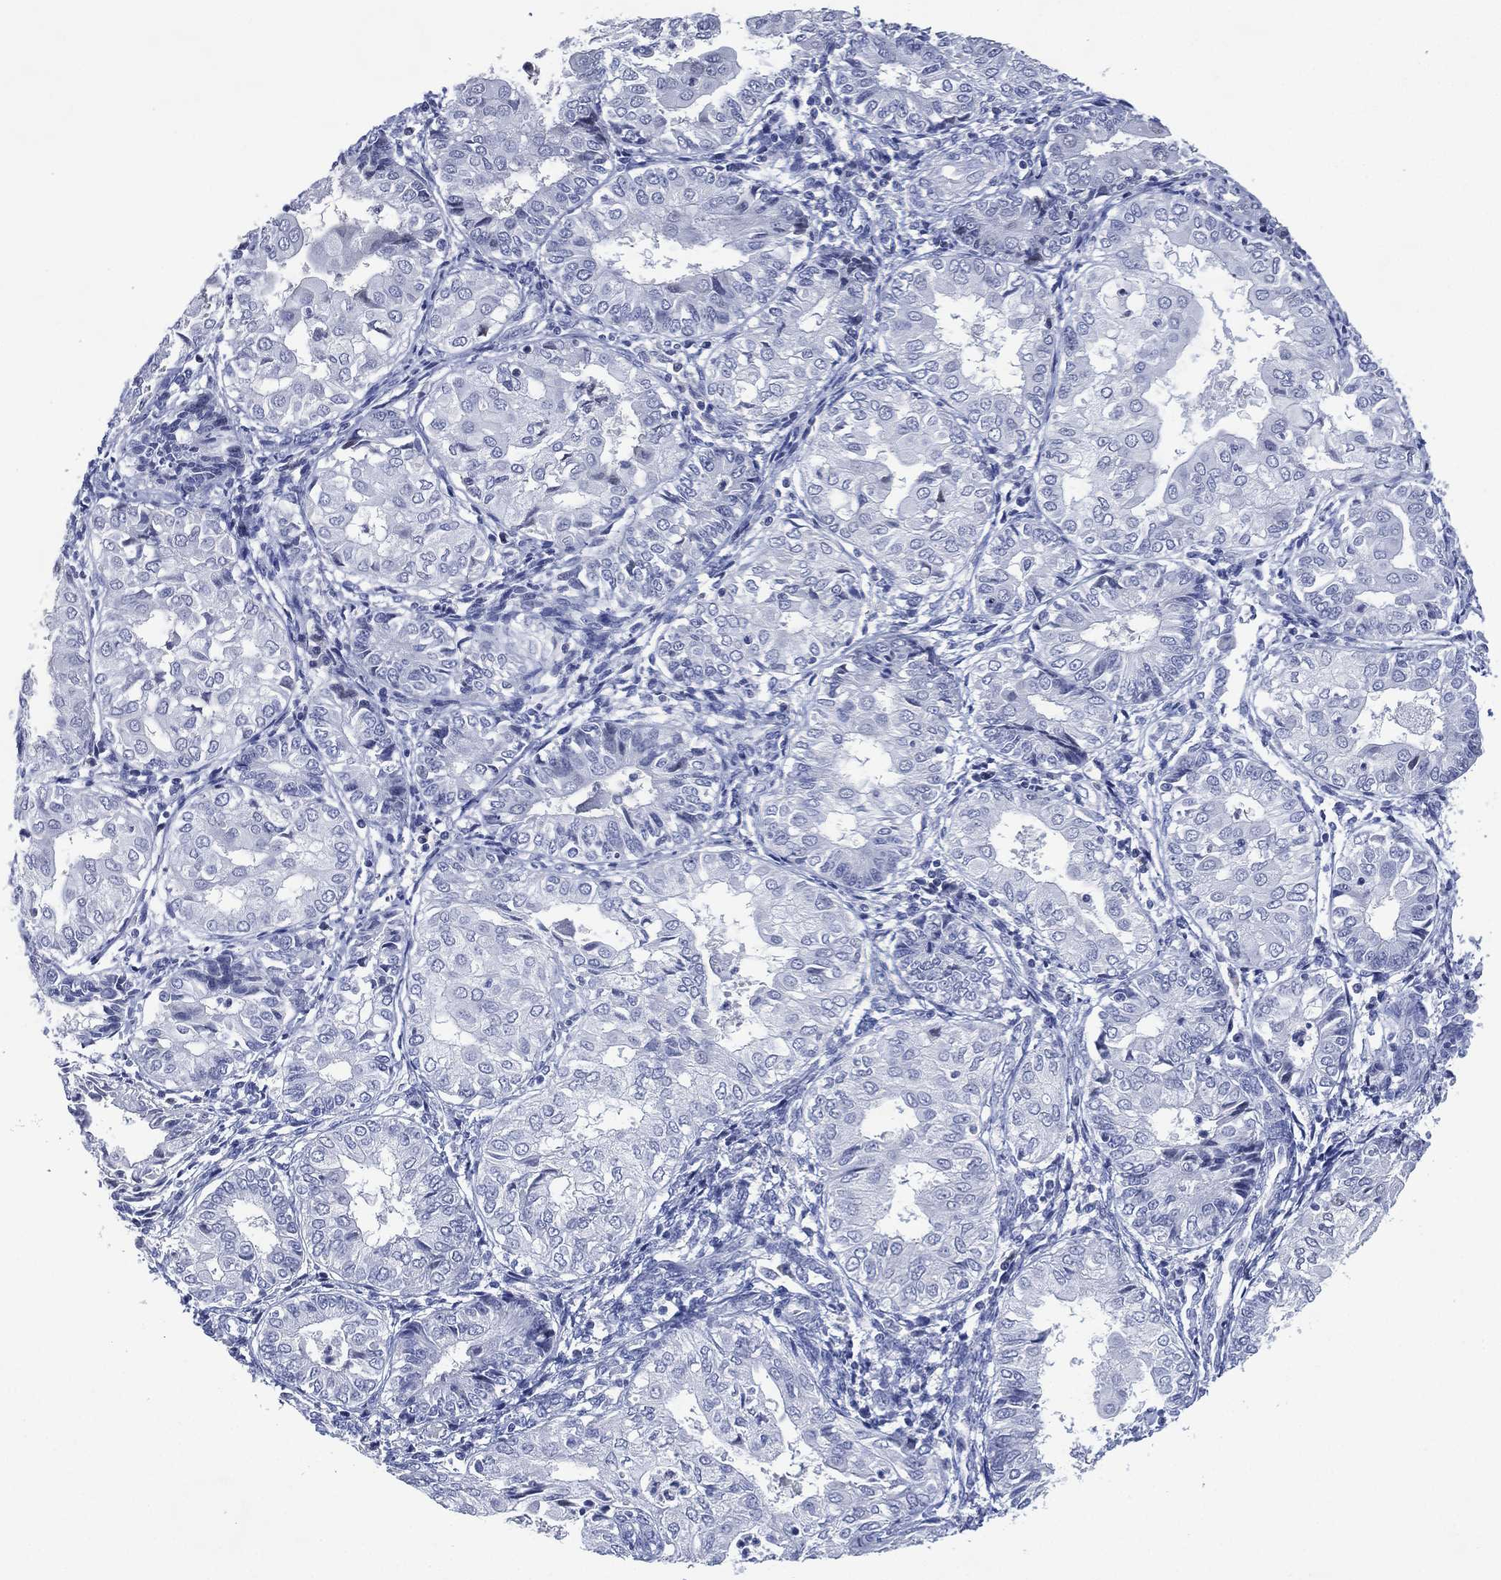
{"staining": {"intensity": "negative", "quantity": "none", "location": "none"}, "tissue": "endometrial cancer", "cell_type": "Tumor cells", "image_type": "cancer", "snomed": [{"axis": "morphology", "description": "Adenocarcinoma, NOS"}, {"axis": "topography", "description": "Endometrium"}], "caption": "IHC photomicrograph of neoplastic tissue: endometrial cancer stained with DAB (3,3'-diaminobenzidine) shows no significant protein expression in tumor cells.", "gene": "TMEM247", "patient": {"sex": "female", "age": 68}}